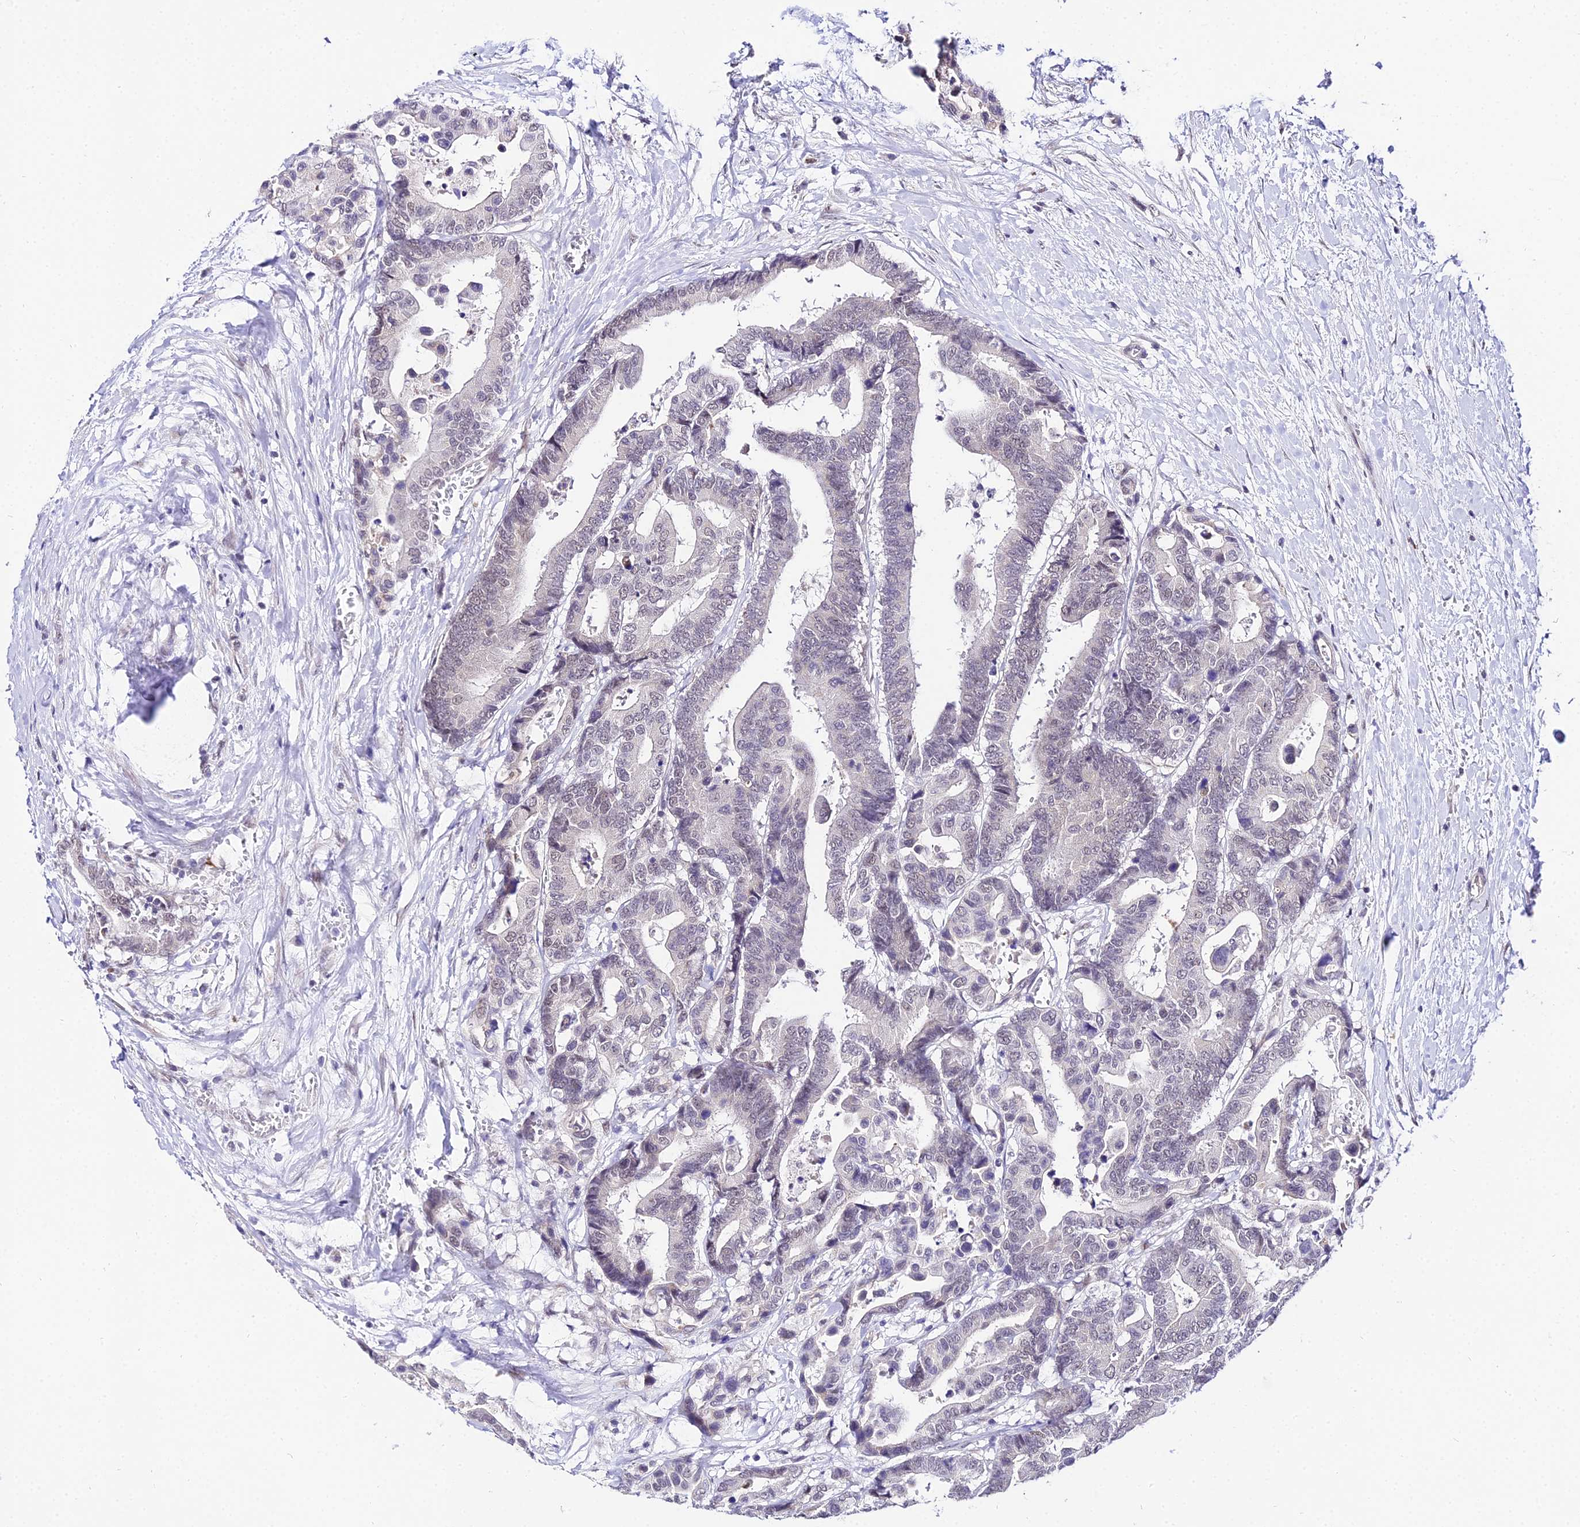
{"staining": {"intensity": "weak", "quantity": "<25%", "location": "nuclear"}, "tissue": "colorectal cancer", "cell_type": "Tumor cells", "image_type": "cancer", "snomed": [{"axis": "morphology", "description": "Normal tissue, NOS"}, {"axis": "morphology", "description": "Adenocarcinoma, NOS"}, {"axis": "topography", "description": "Colon"}], "caption": "Immunohistochemistry (IHC) histopathology image of human colorectal cancer (adenocarcinoma) stained for a protein (brown), which shows no expression in tumor cells. Brightfield microscopy of immunohistochemistry (IHC) stained with DAB (3,3'-diaminobenzidine) (brown) and hematoxylin (blue), captured at high magnification.", "gene": "POLR2I", "patient": {"sex": "male", "age": 82}}